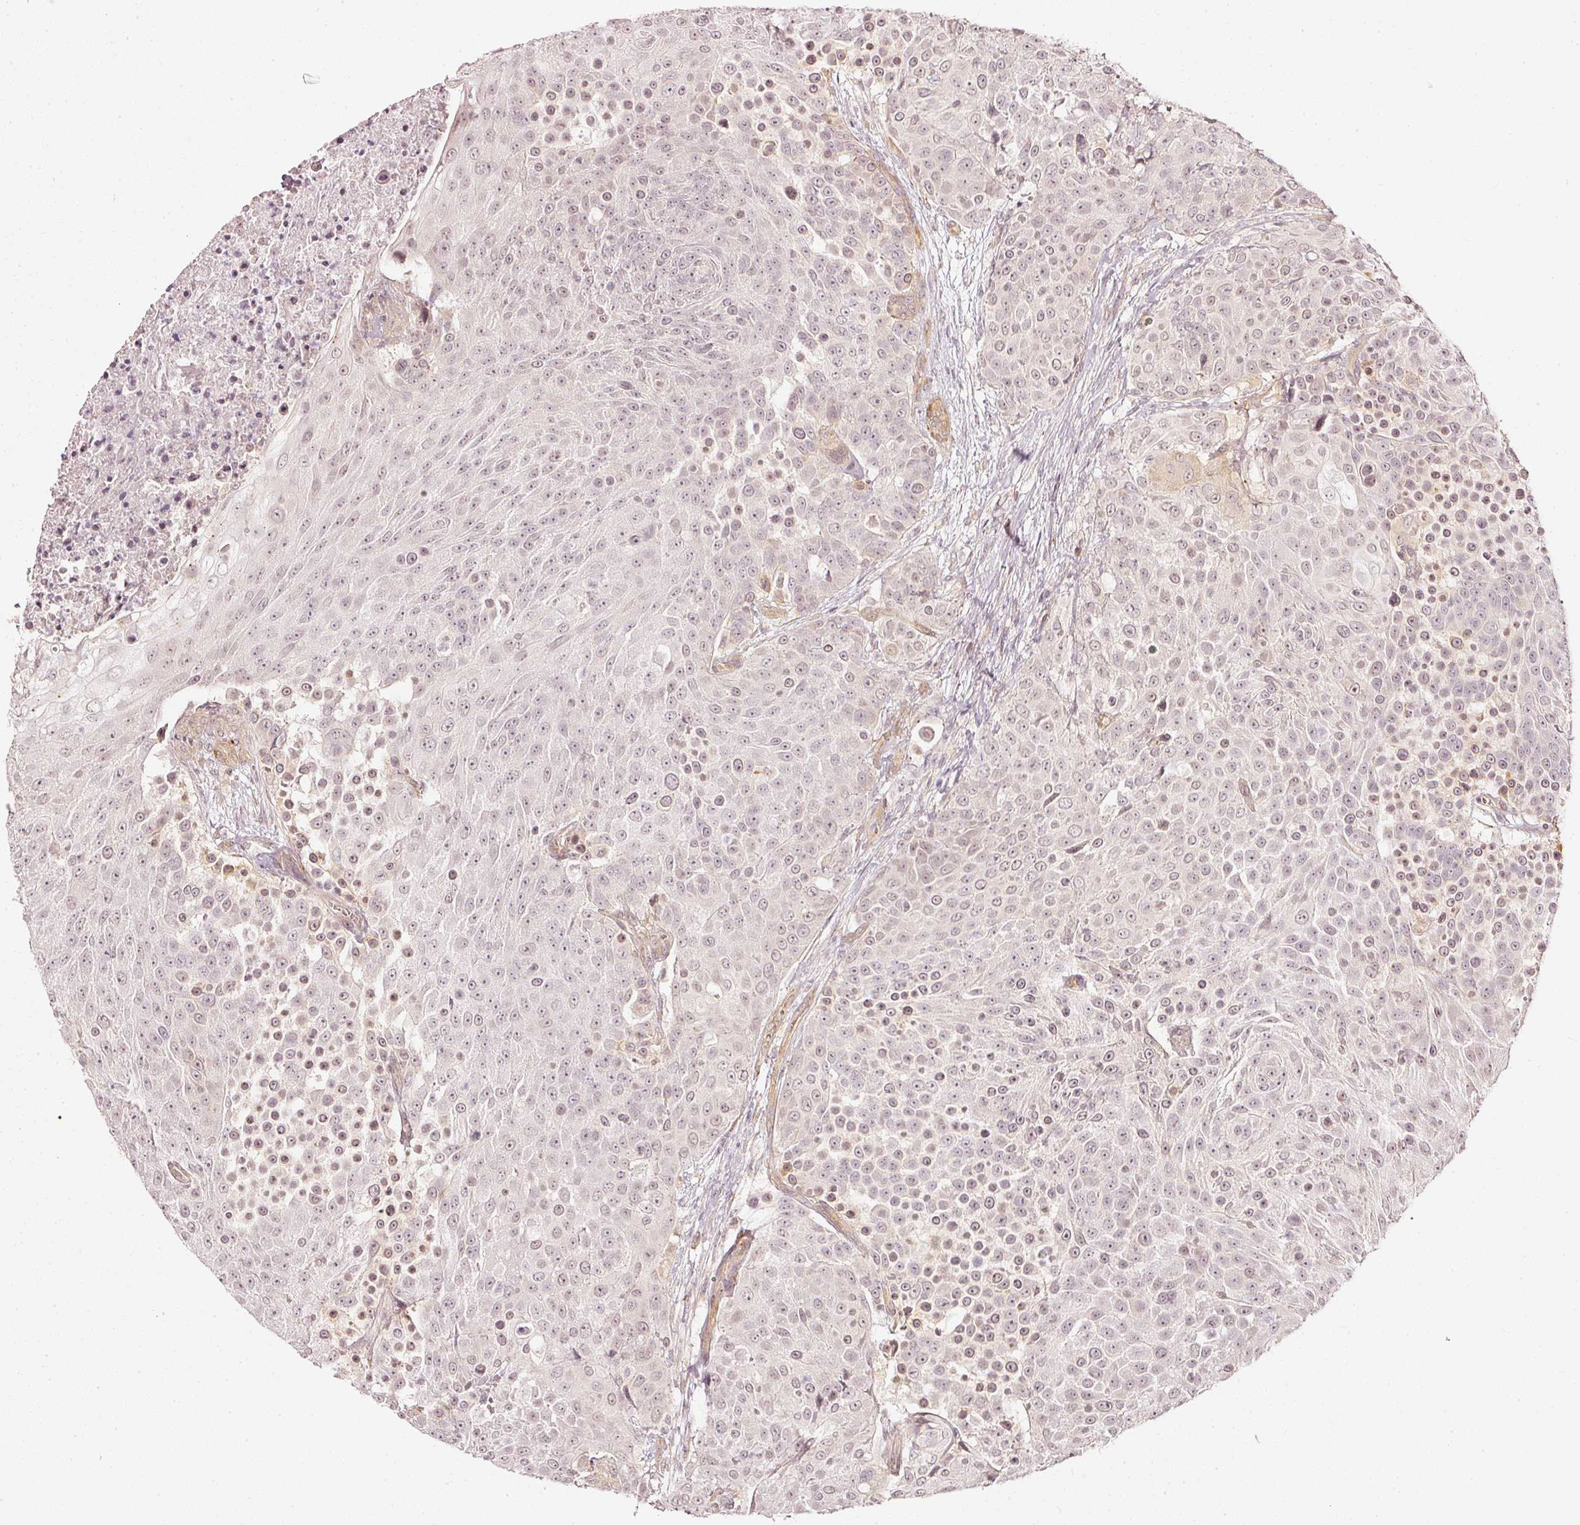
{"staining": {"intensity": "weak", "quantity": "25%-75%", "location": "nuclear"}, "tissue": "urothelial cancer", "cell_type": "Tumor cells", "image_type": "cancer", "snomed": [{"axis": "morphology", "description": "Urothelial carcinoma, High grade"}, {"axis": "topography", "description": "Urinary bladder"}], "caption": "This histopathology image exhibits IHC staining of urothelial carcinoma (high-grade), with low weak nuclear positivity in about 25%-75% of tumor cells.", "gene": "DRD2", "patient": {"sex": "female", "age": 63}}